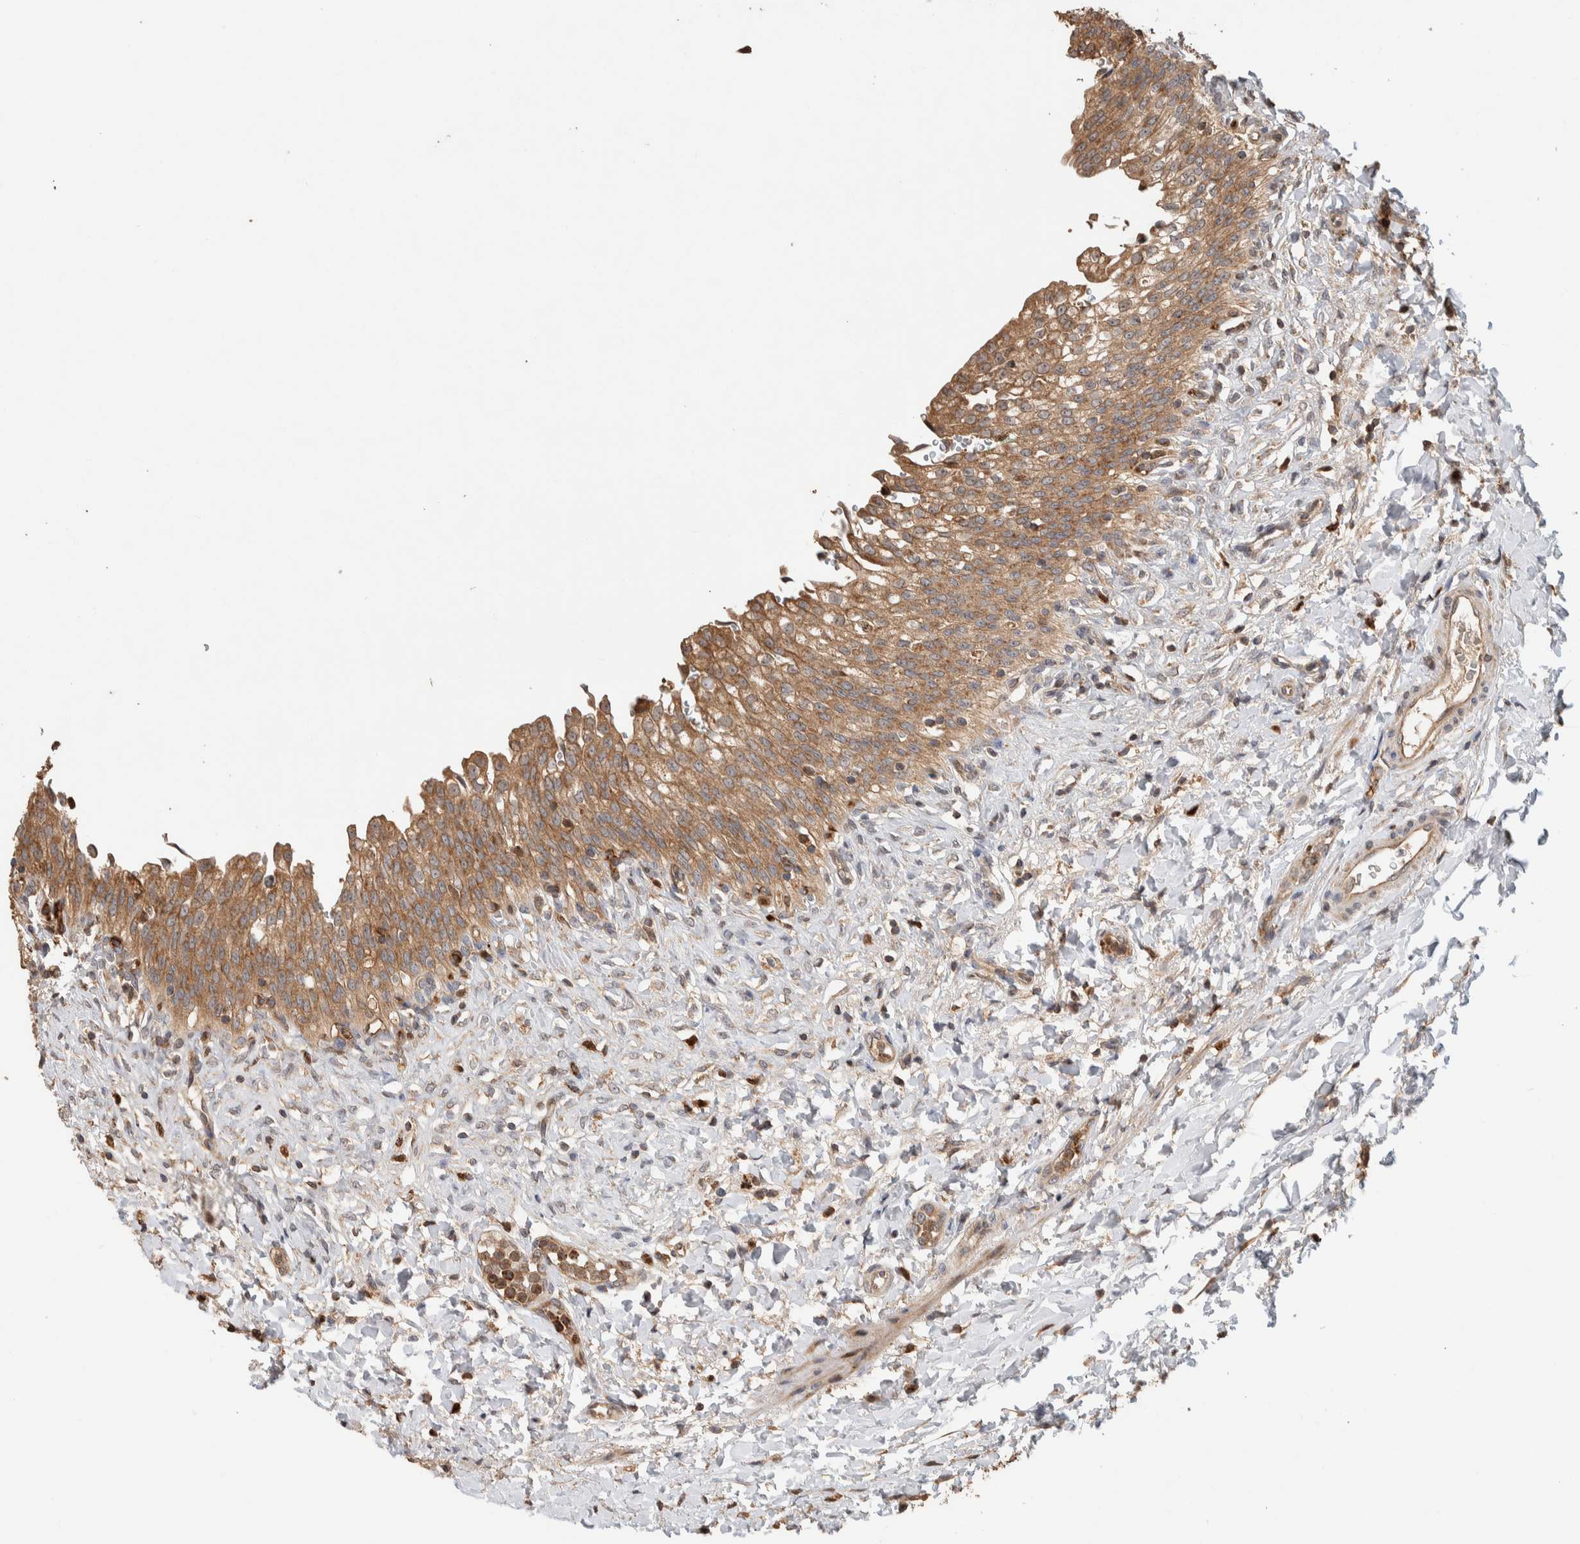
{"staining": {"intensity": "strong", "quantity": ">75%", "location": "cytoplasmic/membranous"}, "tissue": "urinary bladder", "cell_type": "Urothelial cells", "image_type": "normal", "snomed": [{"axis": "morphology", "description": "Urothelial carcinoma, High grade"}, {"axis": "topography", "description": "Urinary bladder"}], "caption": "The micrograph demonstrates staining of benign urinary bladder, revealing strong cytoplasmic/membranous protein expression (brown color) within urothelial cells.", "gene": "VPS53", "patient": {"sex": "male", "age": 46}}